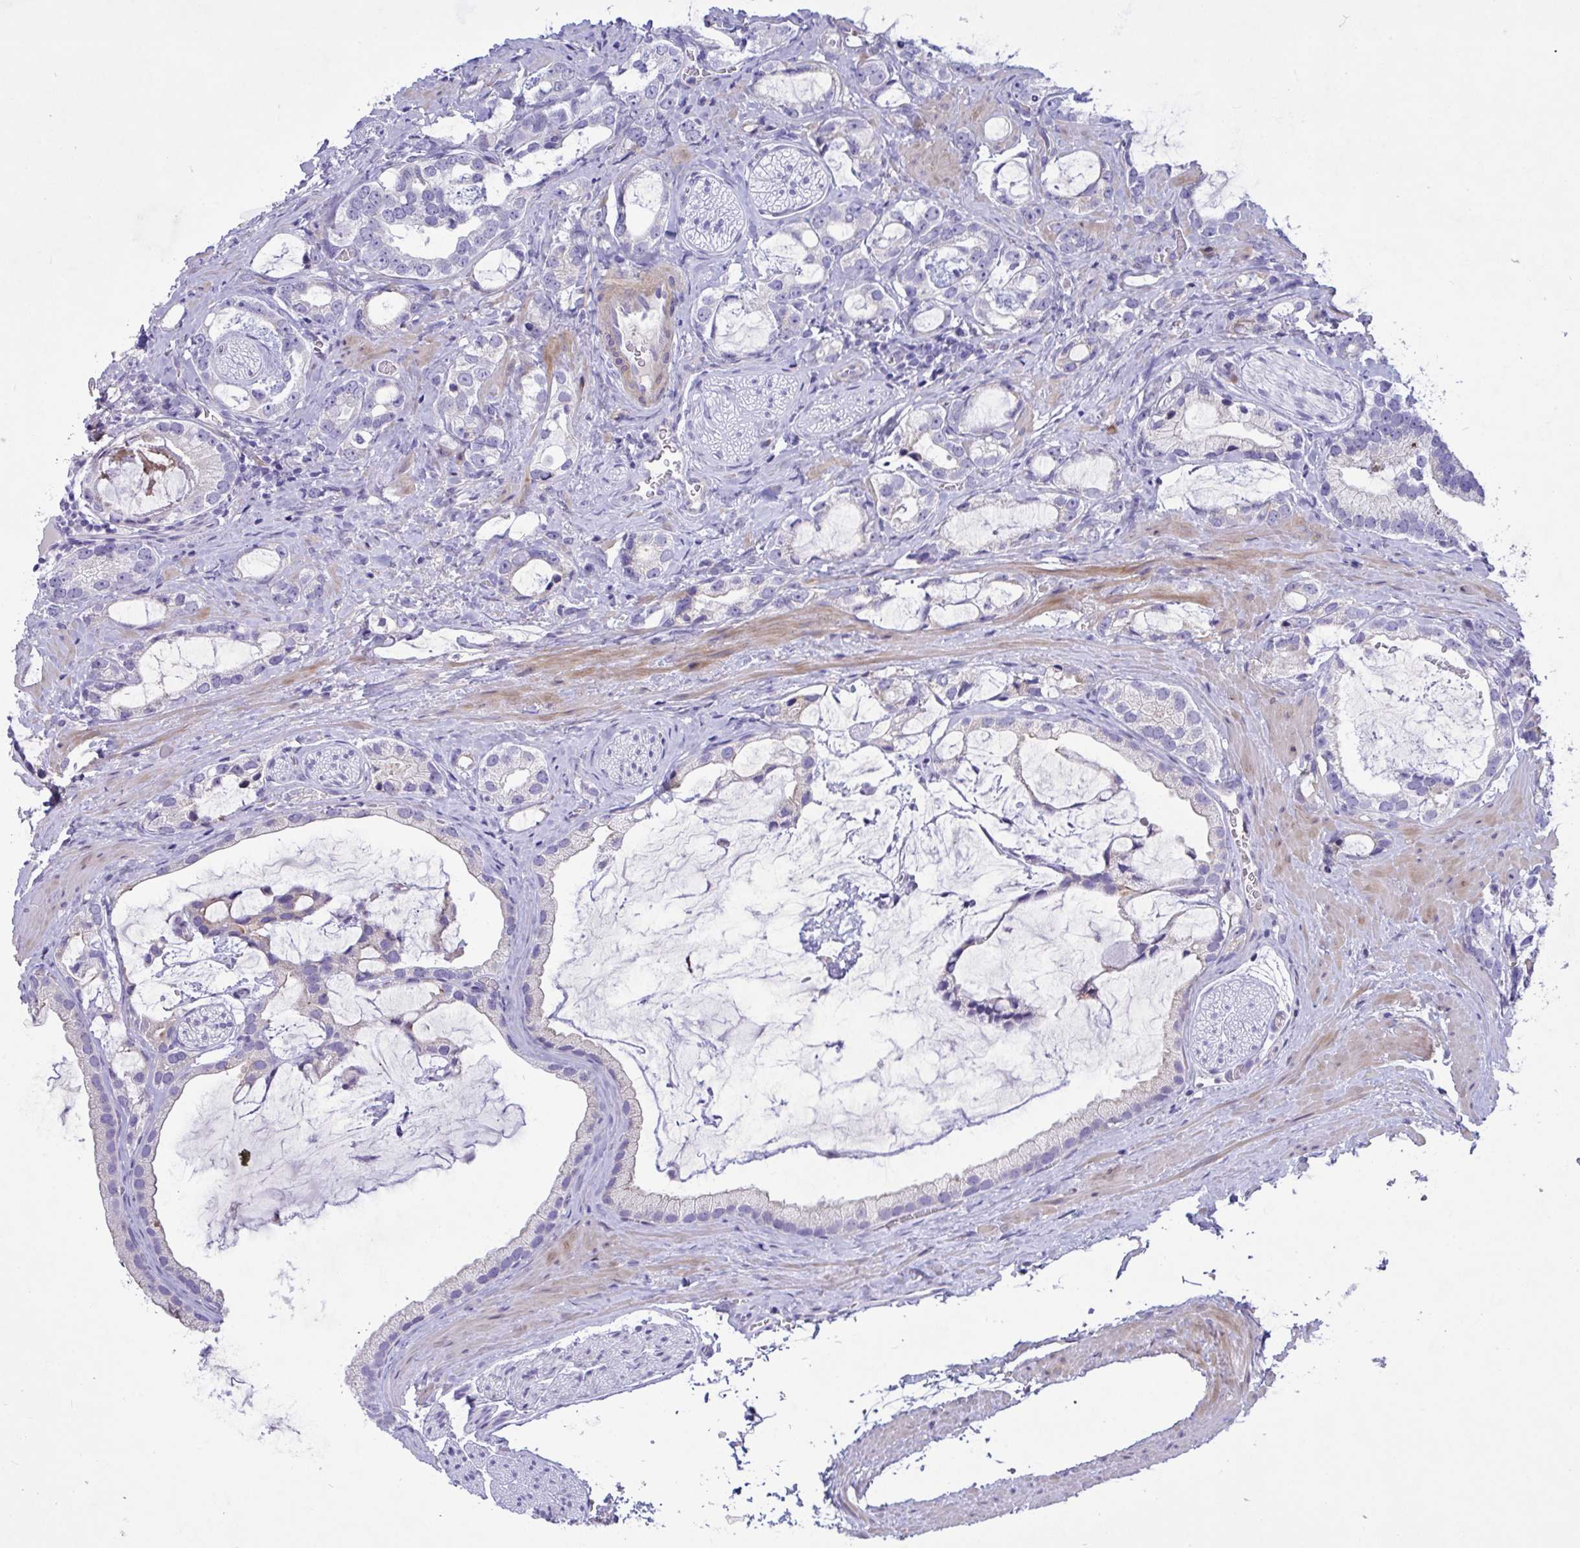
{"staining": {"intensity": "negative", "quantity": "none", "location": "none"}, "tissue": "prostate cancer", "cell_type": "Tumor cells", "image_type": "cancer", "snomed": [{"axis": "morphology", "description": "Adenocarcinoma, Medium grade"}, {"axis": "topography", "description": "Prostate"}], "caption": "Prostate cancer stained for a protein using immunohistochemistry (IHC) reveals no expression tumor cells.", "gene": "FAM86B1", "patient": {"sex": "male", "age": 57}}